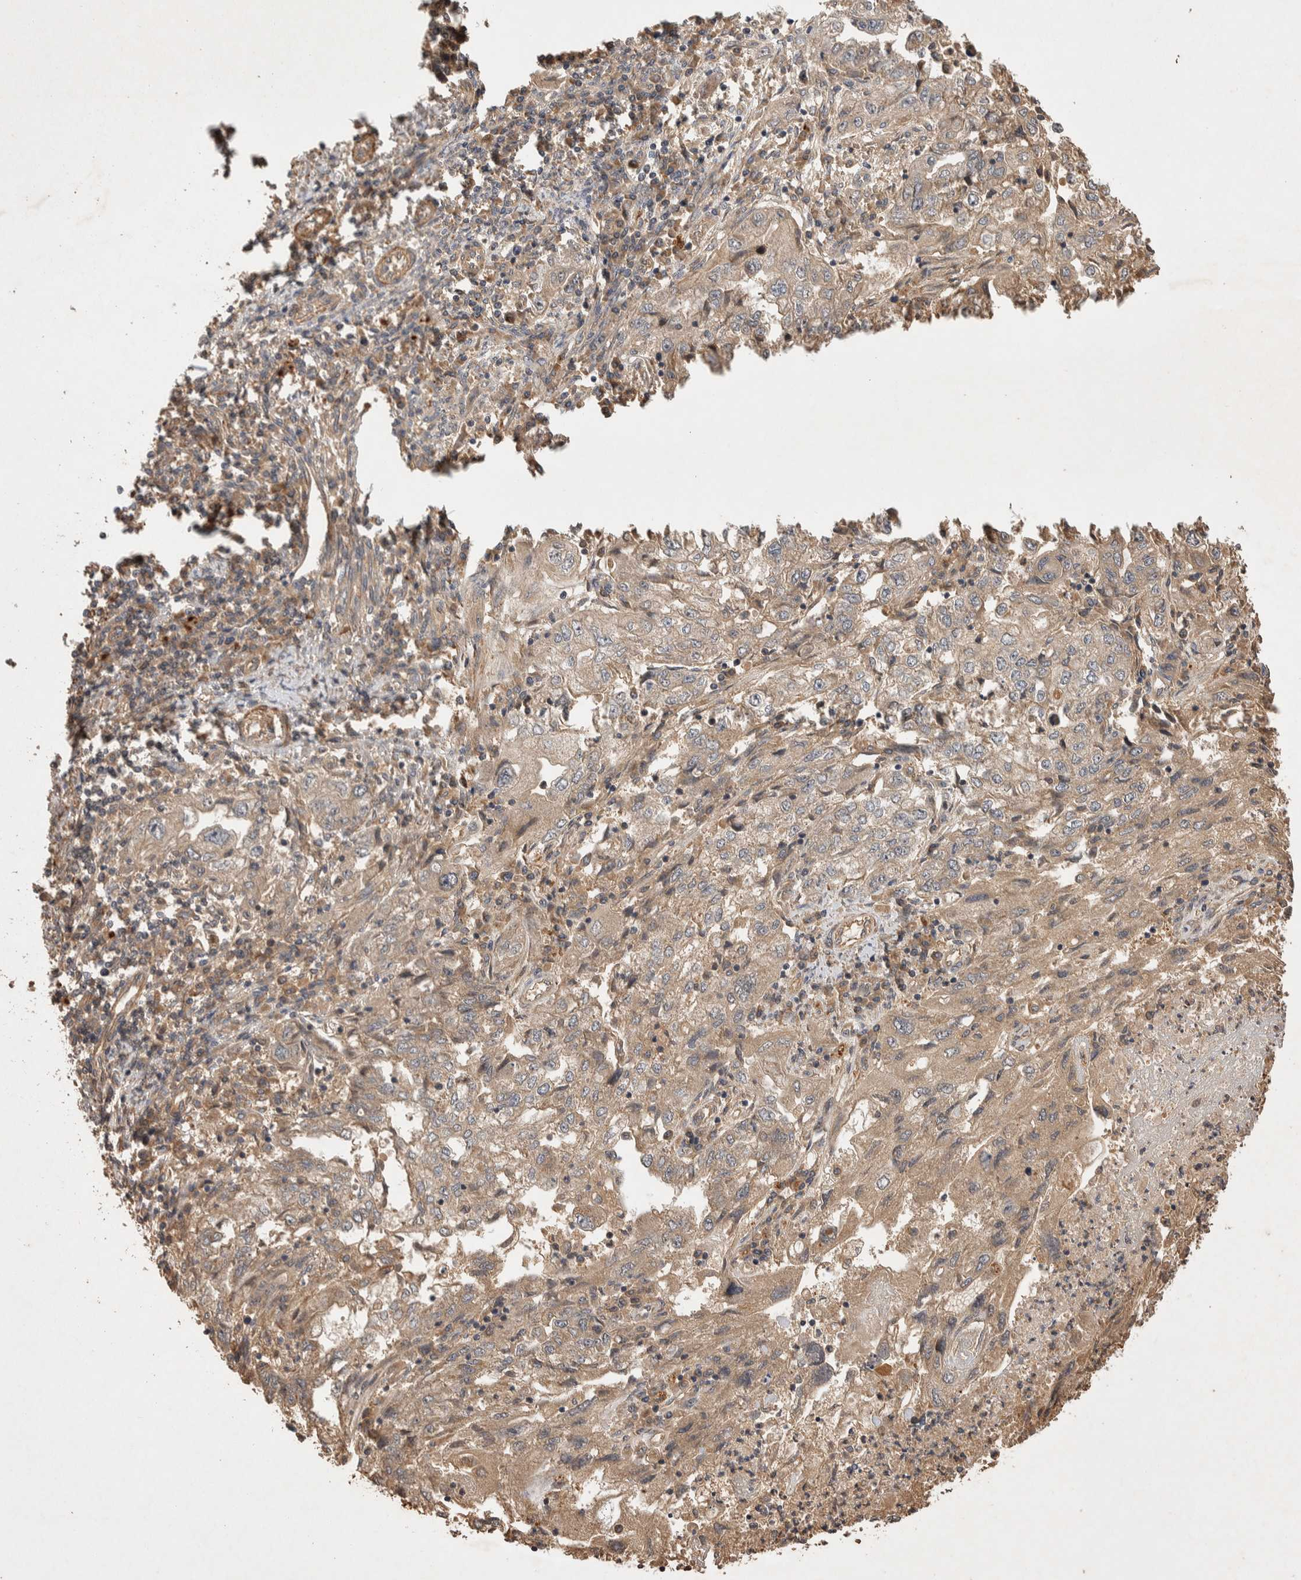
{"staining": {"intensity": "weak", "quantity": ">75%", "location": "cytoplasmic/membranous"}, "tissue": "endometrial cancer", "cell_type": "Tumor cells", "image_type": "cancer", "snomed": [{"axis": "morphology", "description": "Adenocarcinoma, NOS"}, {"axis": "topography", "description": "Endometrium"}], "caption": "Tumor cells show low levels of weak cytoplasmic/membranous staining in approximately >75% of cells in human endometrial adenocarcinoma. (Stains: DAB in brown, nuclei in blue, Microscopy: brightfield microscopy at high magnification).", "gene": "NSMAF", "patient": {"sex": "female", "age": 49}}